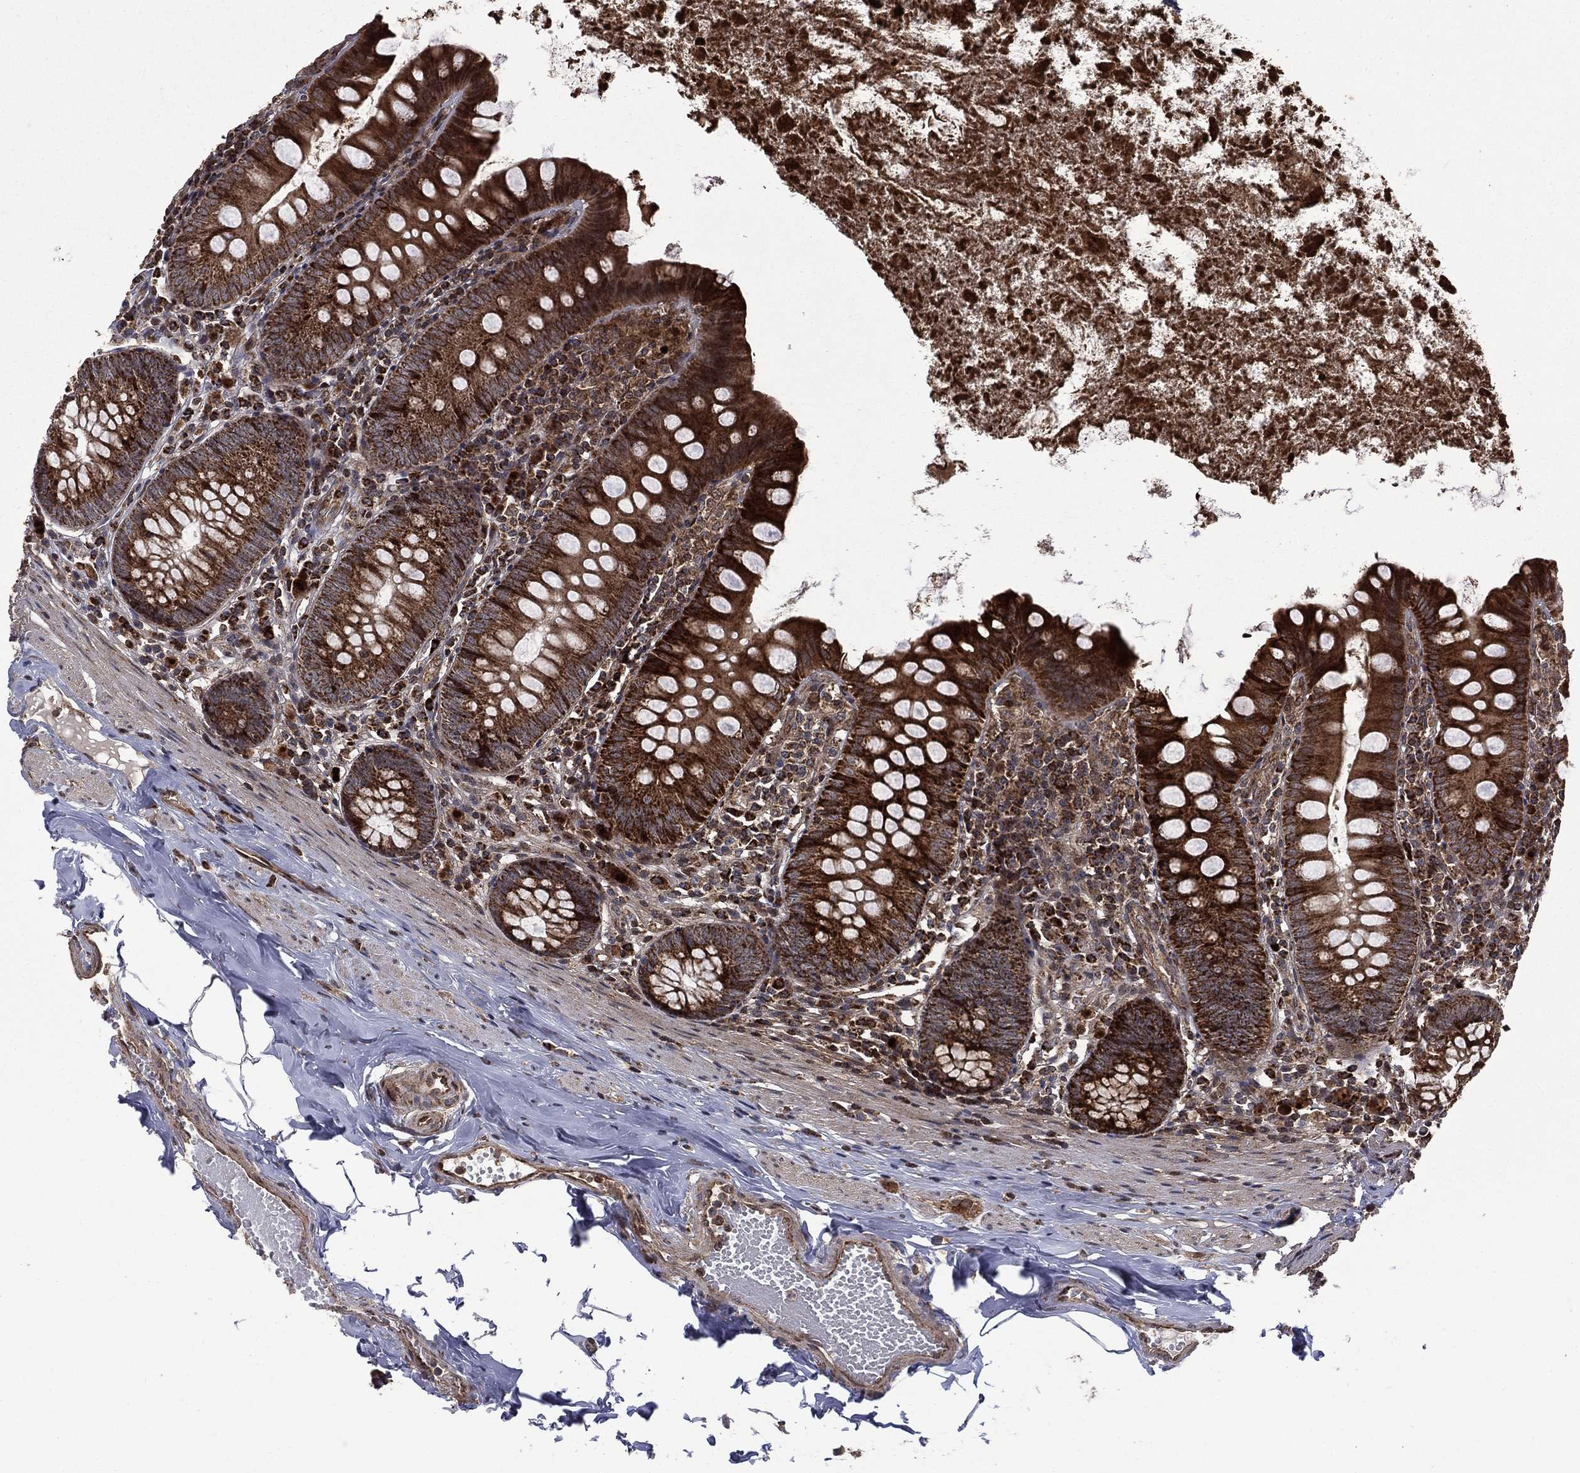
{"staining": {"intensity": "strong", "quantity": ">75%", "location": "cytoplasmic/membranous"}, "tissue": "appendix", "cell_type": "Glandular cells", "image_type": "normal", "snomed": [{"axis": "morphology", "description": "Normal tissue, NOS"}, {"axis": "topography", "description": "Appendix"}], "caption": "An immunohistochemistry (IHC) histopathology image of unremarkable tissue is shown. Protein staining in brown highlights strong cytoplasmic/membranous positivity in appendix within glandular cells.", "gene": "GIMAP6", "patient": {"sex": "female", "age": 82}}